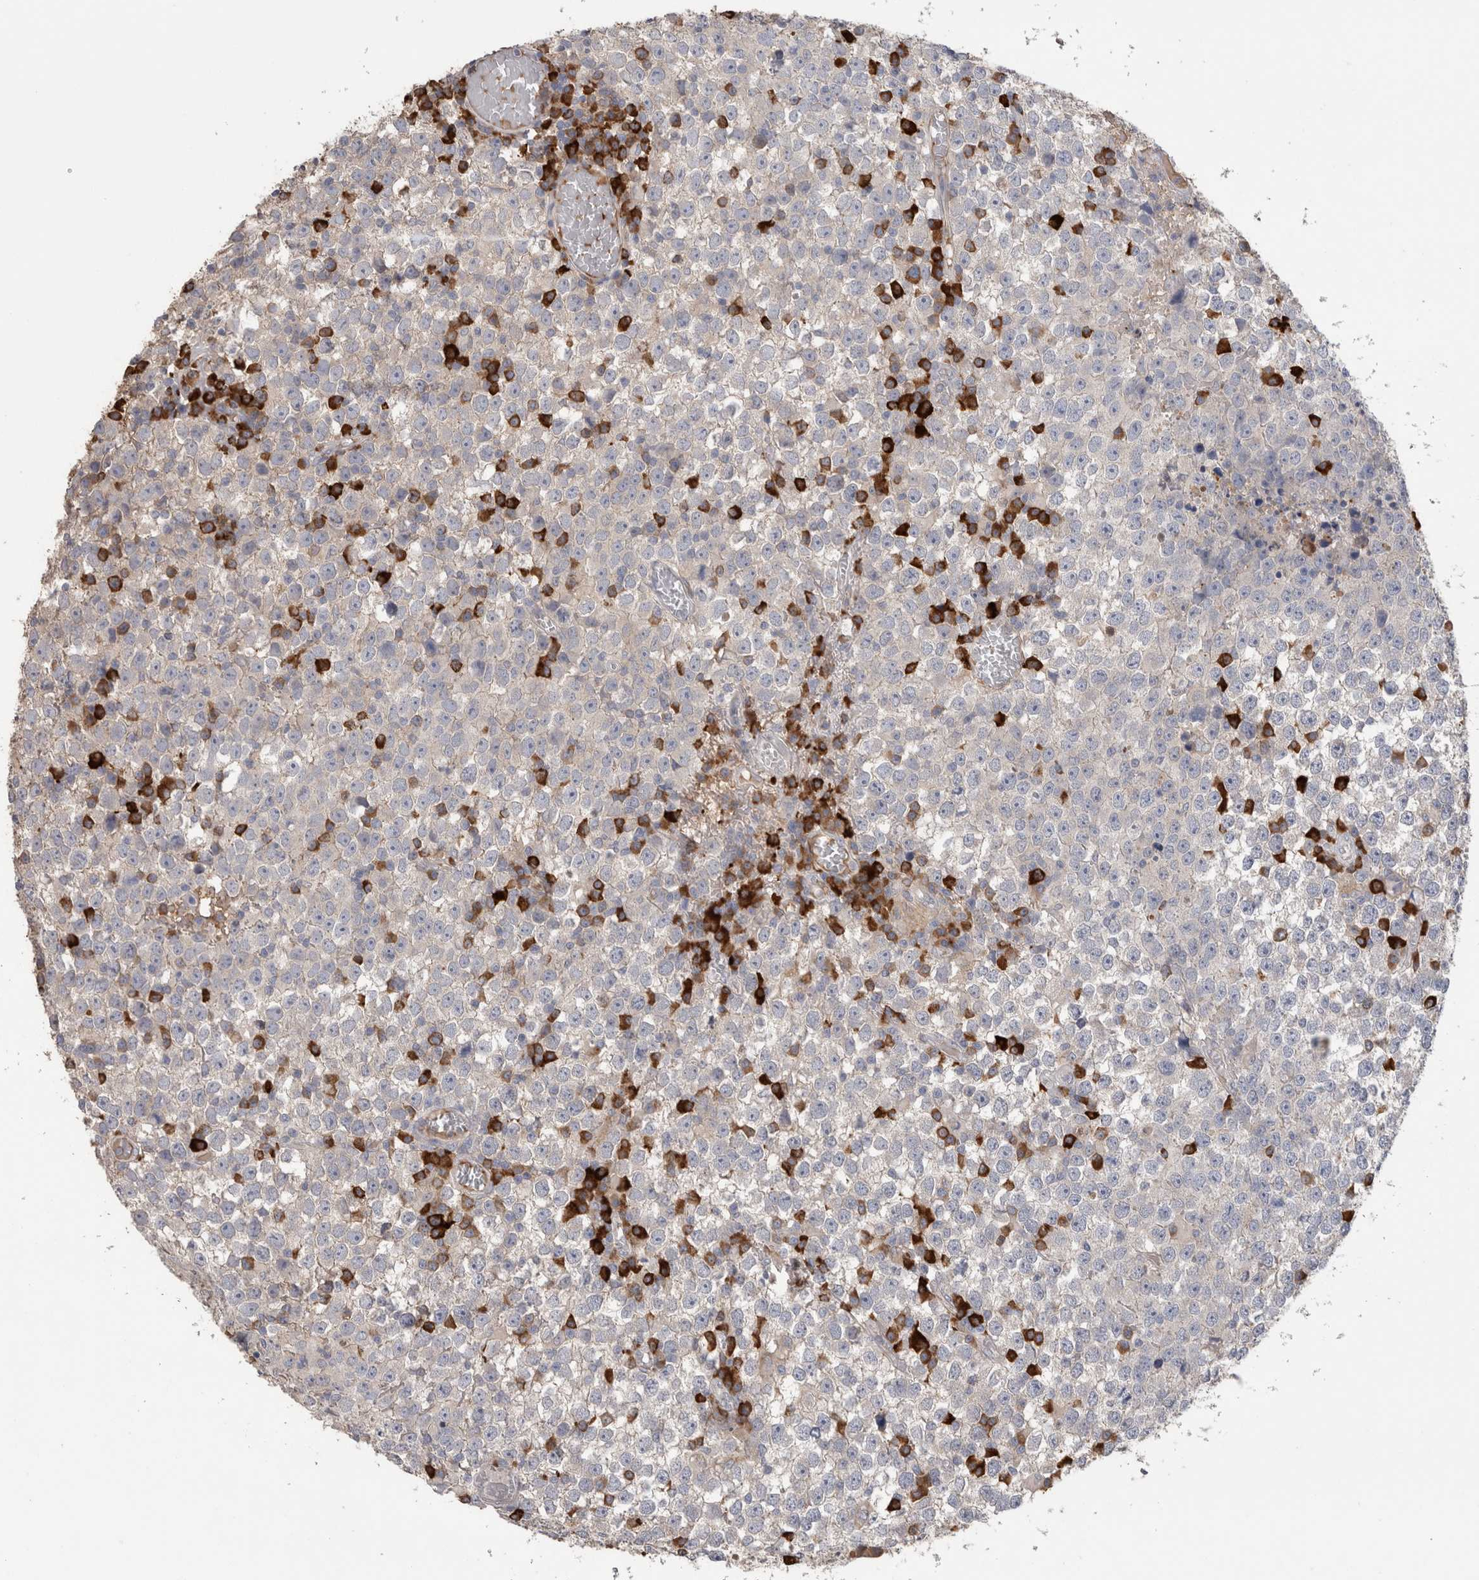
{"staining": {"intensity": "negative", "quantity": "none", "location": "none"}, "tissue": "testis cancer", "cell_type": "Tumor cells", "image_type": "cancer", "snomed": [{"axis": "morphology", "description": "Seminoma, NOS"}, {"axis": "topography", "description": "Testis"}], "caption": "Immunohistochemistry photomicrograph of neoplastic tissue: testis cancer (seminoma) stained with DAB (3,3'-diaminobenzidine) shows no significant protein staining in tumor cells.", "gene": "PPP3CC", "patient": {"sex": "male", "age": 65}}